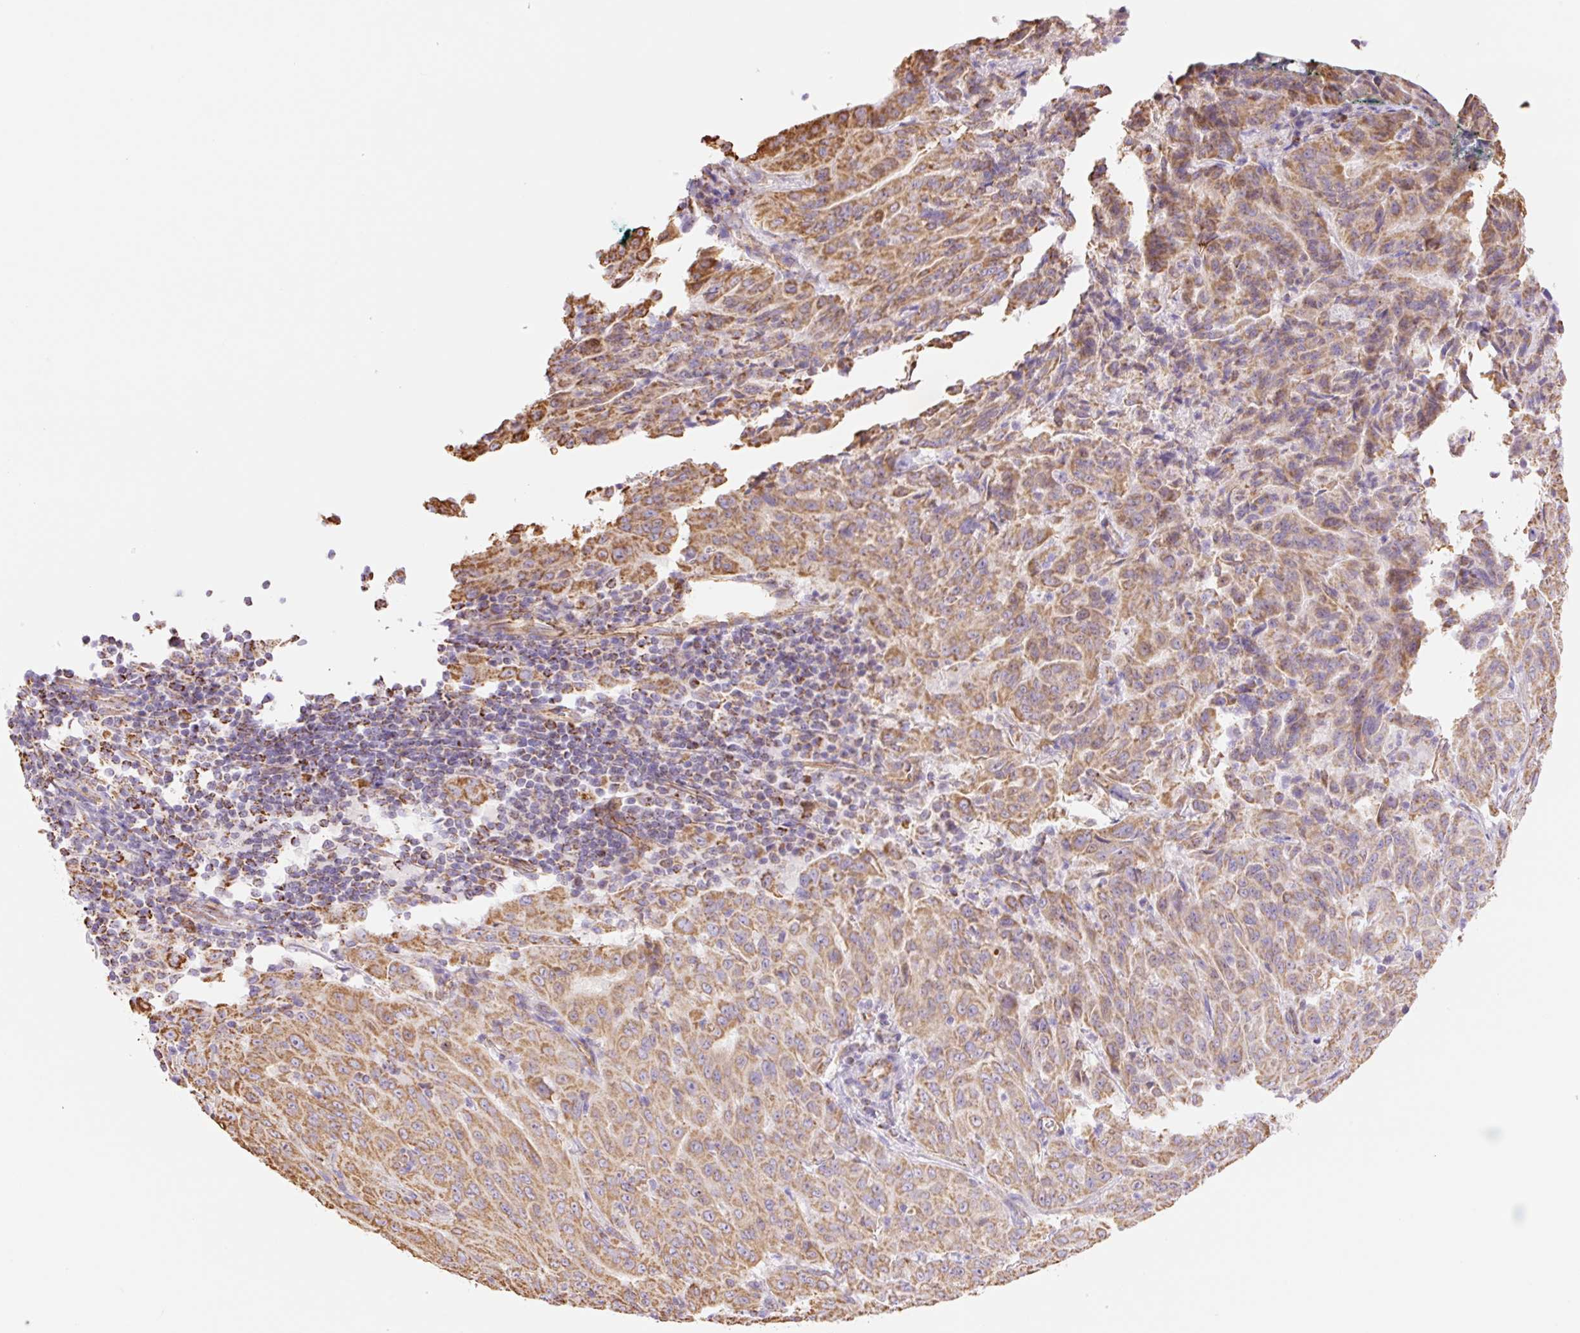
{"staining": {"intensity": "moderate", "quantity": ">75%", "location": "cytoplasmic/membranous"}, "tissue": "pancreatic cancer", "cell_type": "Tumor cells", "image_type": "cancer", "snomed": [{"axis": "morphology", "description": "Adenocarcinoma, NOS"}, {"axis": "topography", "description": "Pancreas"}], "caption": "IHC histopathology image of neoplastic tissue: pancreatic cancer stained using immunohistochemistry (IHC) demonstrates medium levels of moderate protein expression localized specifically in the cytoplasmic/membranous of tumor cells, appearing as a cytoplasmic/membranous brown color.", "gene": "ESAM", "patient": {"sex": "male", "age": 63}}